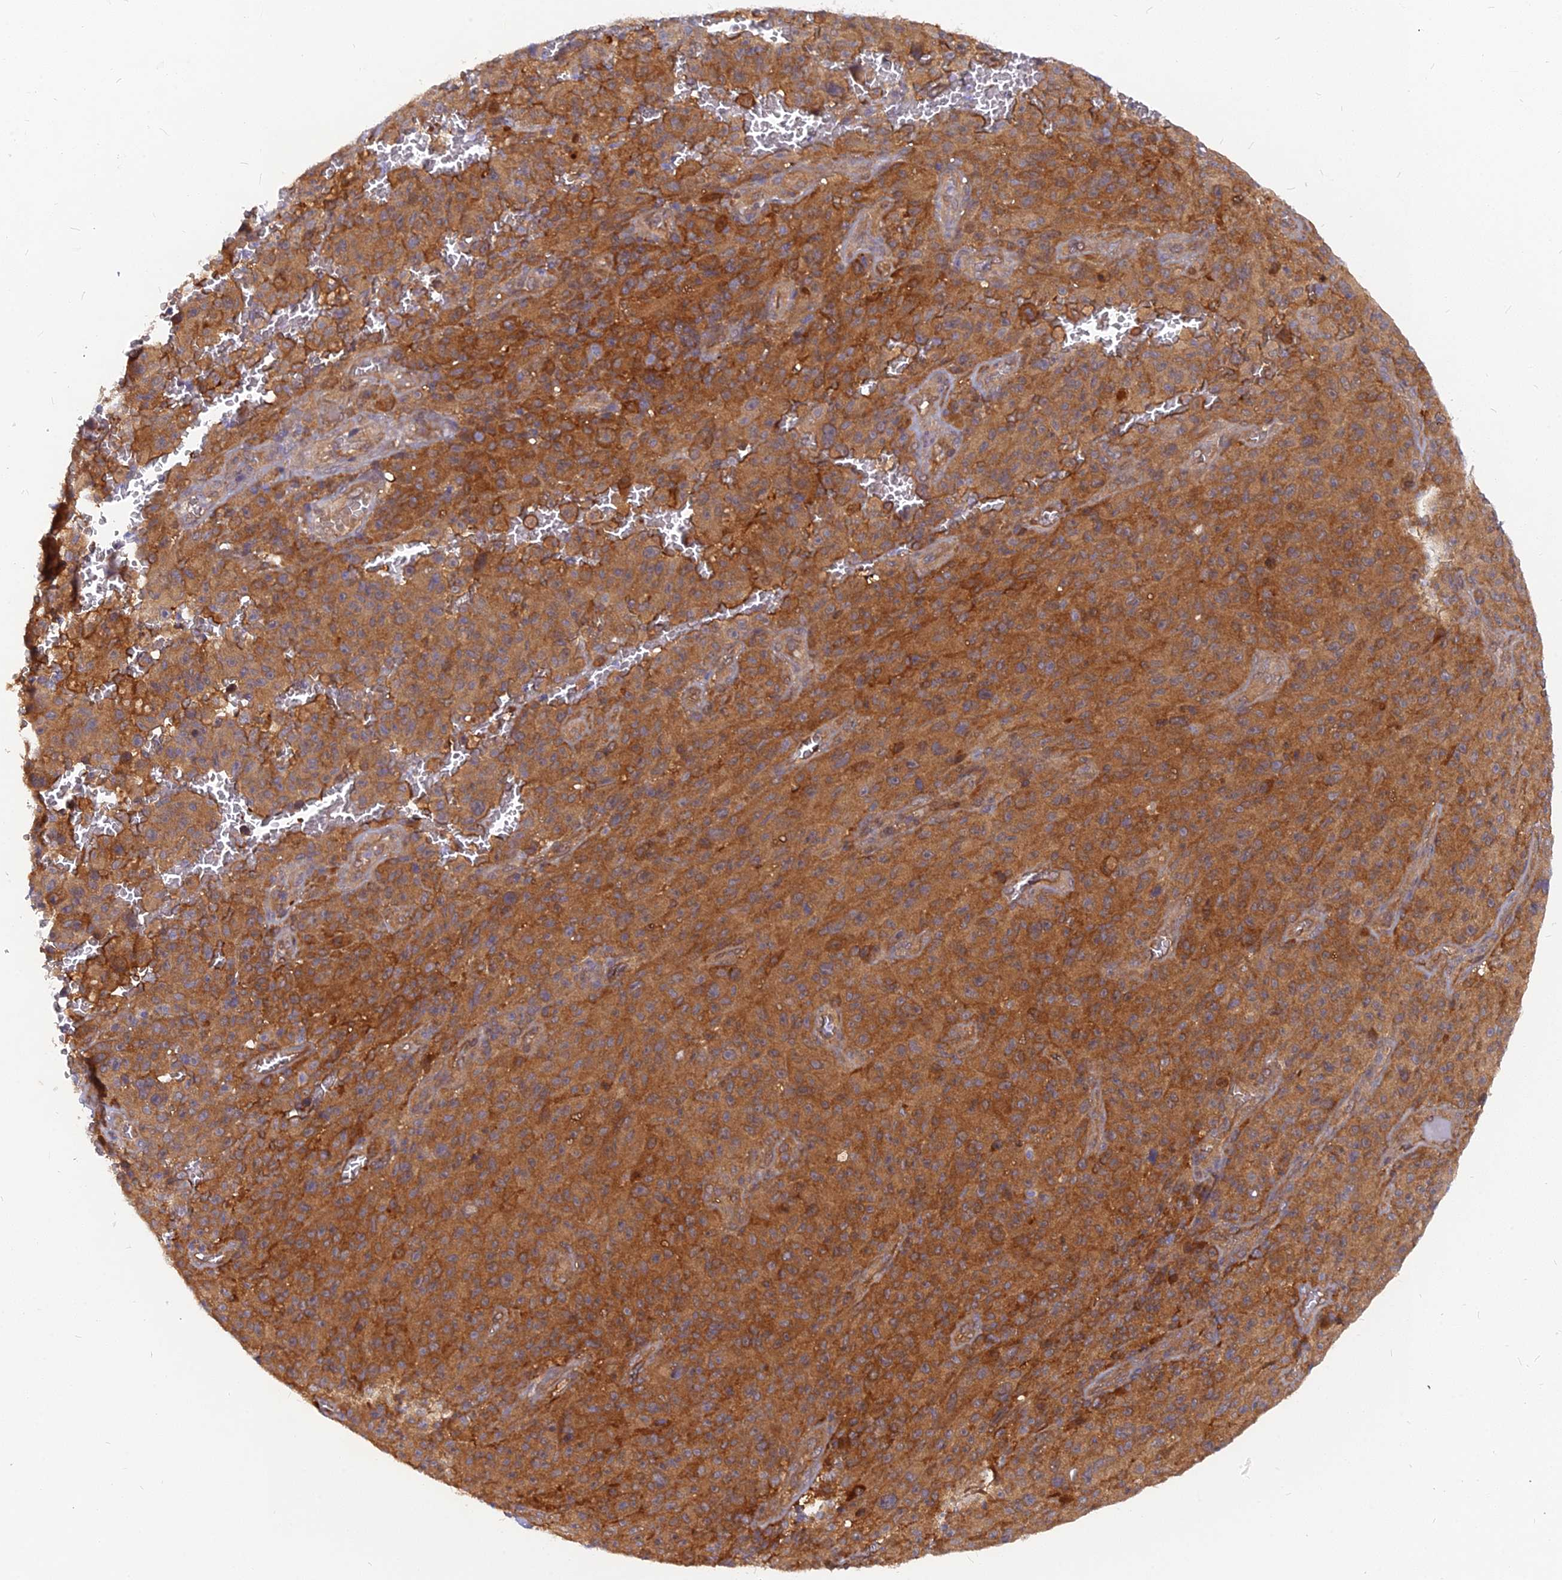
{"staining": {"intensity": "strong", "quantity": ">75%", "location": "cytoplasmic/membranous"}, "tissue": "melanoma", "cell_type": "Tumor cells", "image_type": "cancer", "snomed": [{"axis": "morphology", "description": "Malignant melanoma, NOS"}, {"axis": "topography", "description": "Skin"}], "caption": "Malignant melanoma stained for a protein (brown) reveals strong cytoplasmic/membranous positive positivity in about >75% of tumor cells.", "gene": "ARL2BP", "patient": {"sex": "female", "age": 82}}